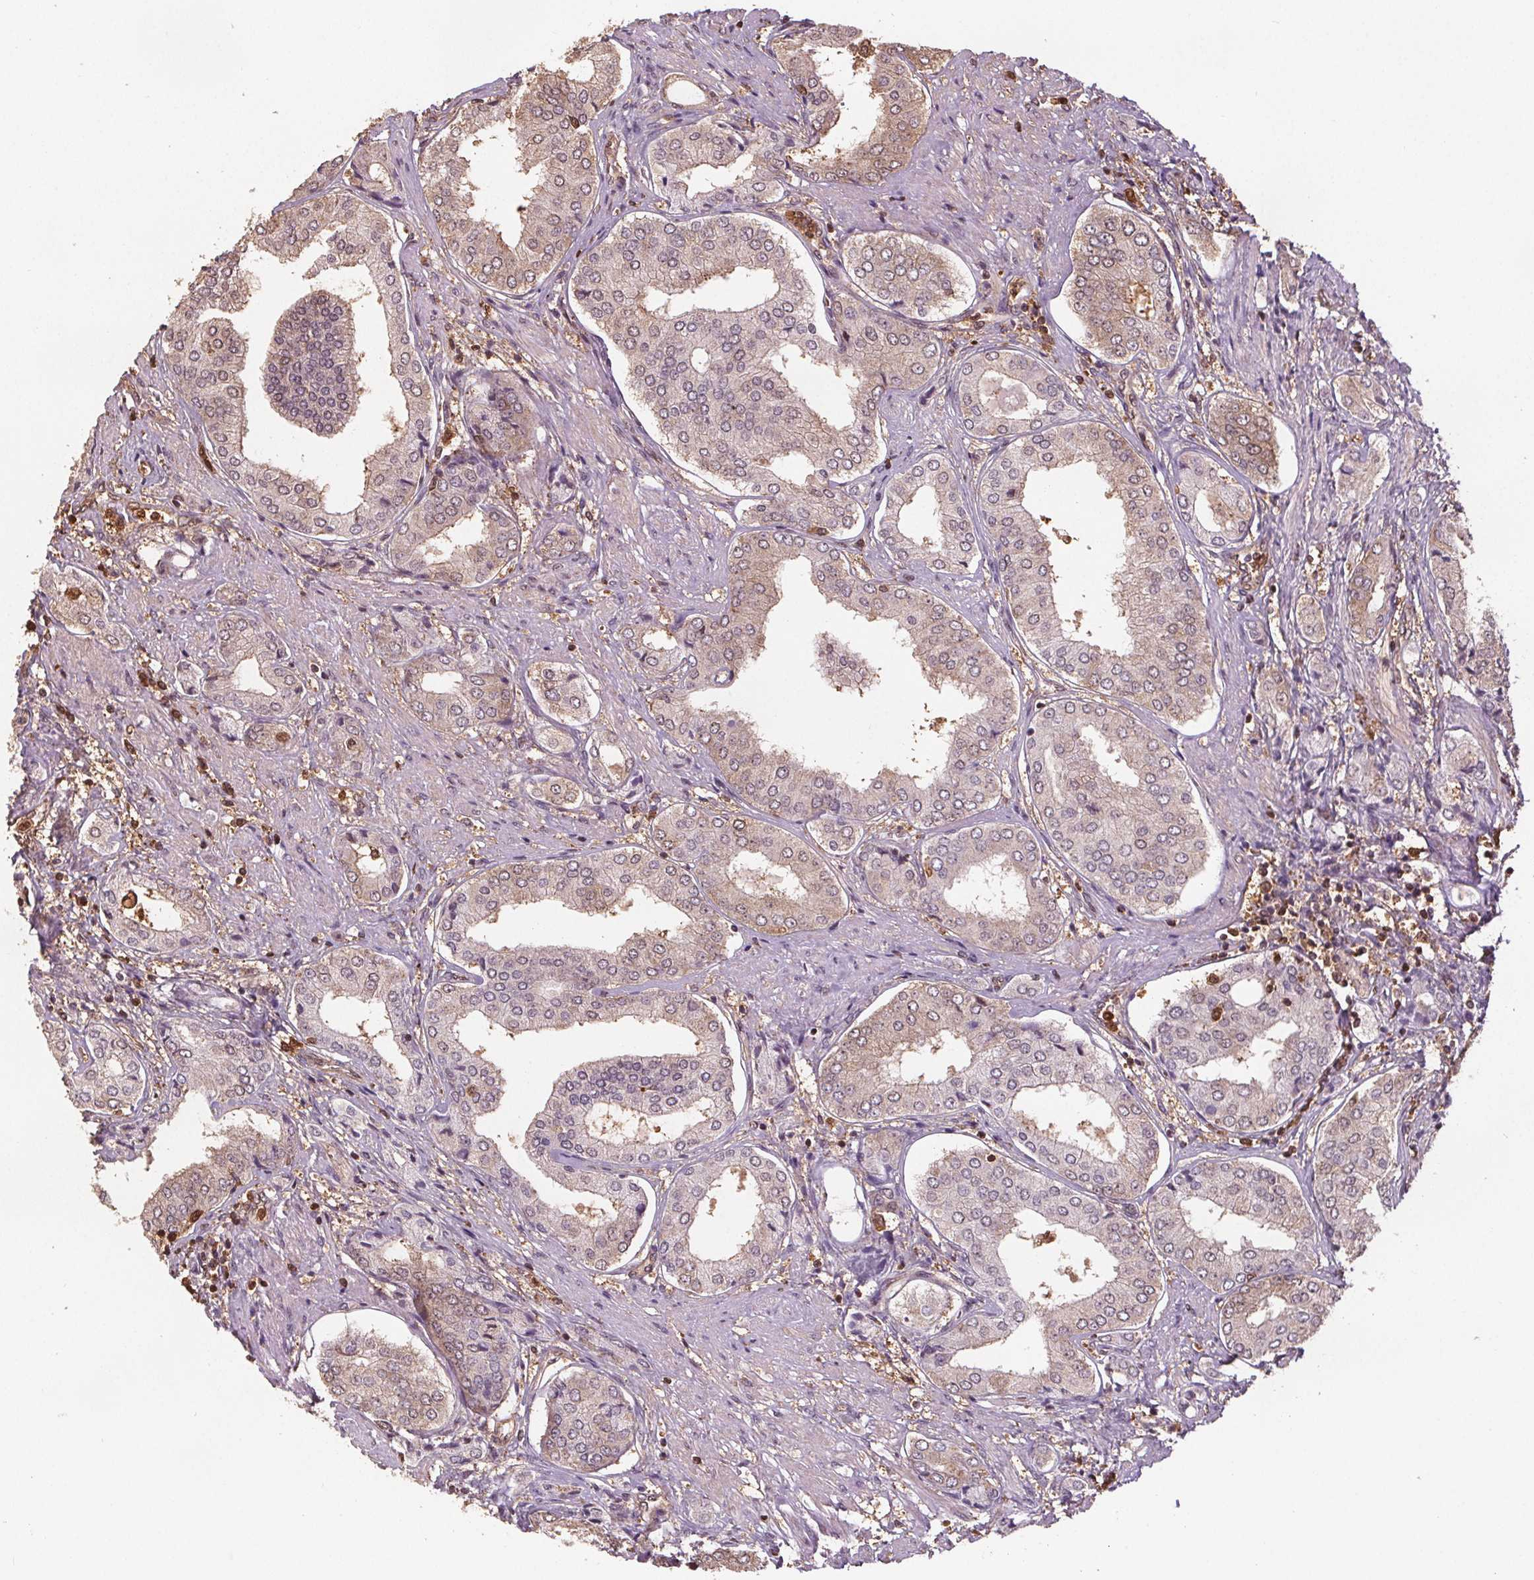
{"staining": {"intensity": "moderate", "quantity": "25%-75%", "location": "cytoplasmic/membranous,nuclear"}, "tissue": "prostate cancer", "cell_type": "Tumor cells", "image_type": "cancer", "snomed": [{"axis": "morphology", "description": "Adenocarcinoma, NOS"}, {"axis": "topography", "description": "Prostate"}], "caption": "The micrograph exhibits immunohistochemical staining of prostate cancer (adenocarcinoma). There is moderate cytoplasmic/membranous and nuclear expression is identified in about 25%-75% of tumor cells.", "gene": "ENO1", "patient": {"sex": "male", "age": 63}}